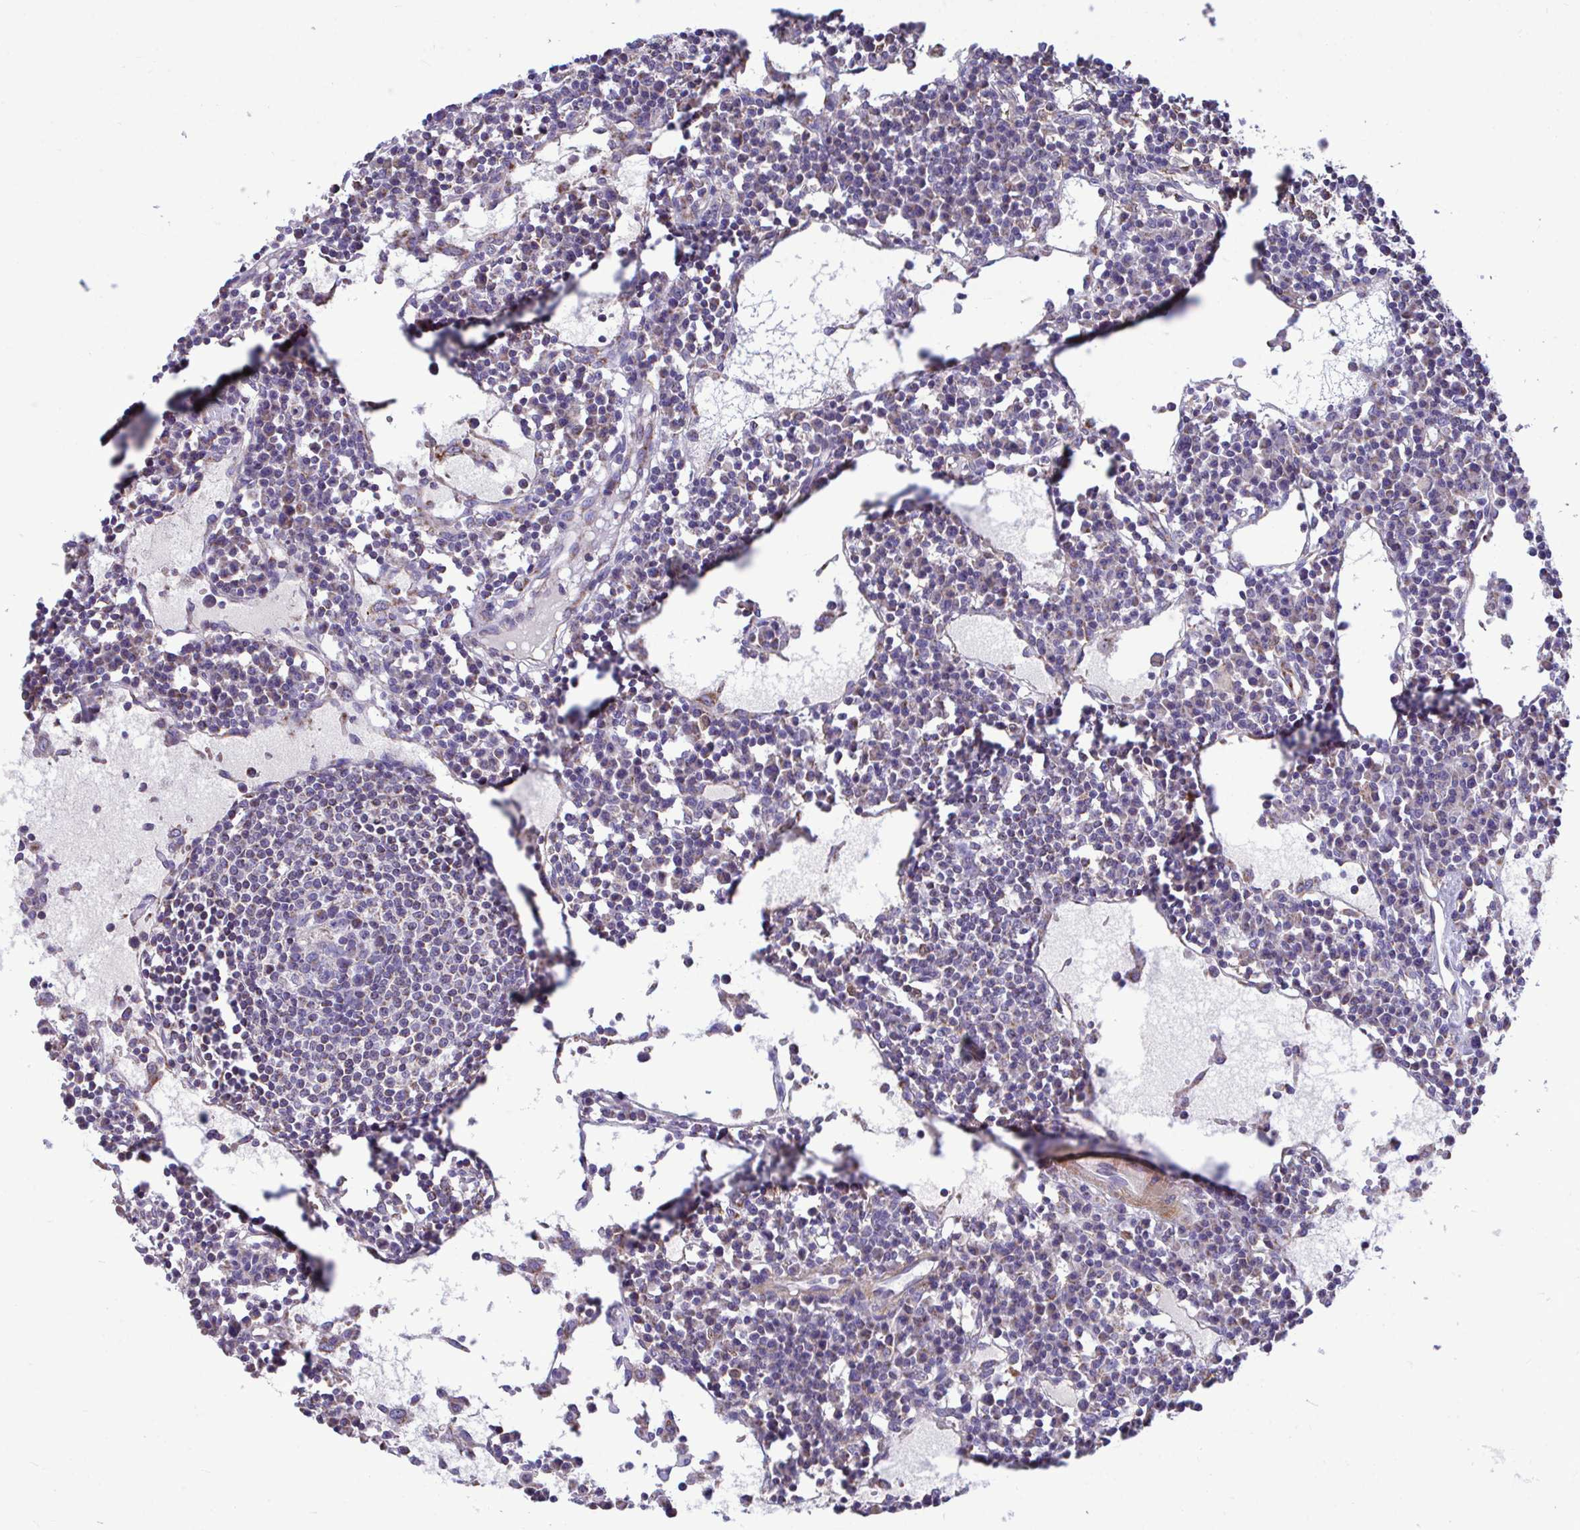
{"staining": {"intensity": "negative", "quantity": "none", "location": "none"}, "tissue": "lymph node", "cell_type": "Germinal center cells", "image_type": "normal", "snomed": [{"axis": "morphology", "description": "Normal tissue, NOS"}, {"axis": "topography", "description": "Lymph node"}], "caption": "Benign lymph node was stained to show a protein in brown. There is no significant expression in germinal center cells. The staining was performed using DAB (3,3'-diaminobenzidine) to visualize the protein expression in brown, while the nuclei were stained in blue with hematoxylin (Magnification: 20x).", "gene": "ENSG00000269547", "patient": {"sex": "female", "age": 78}}